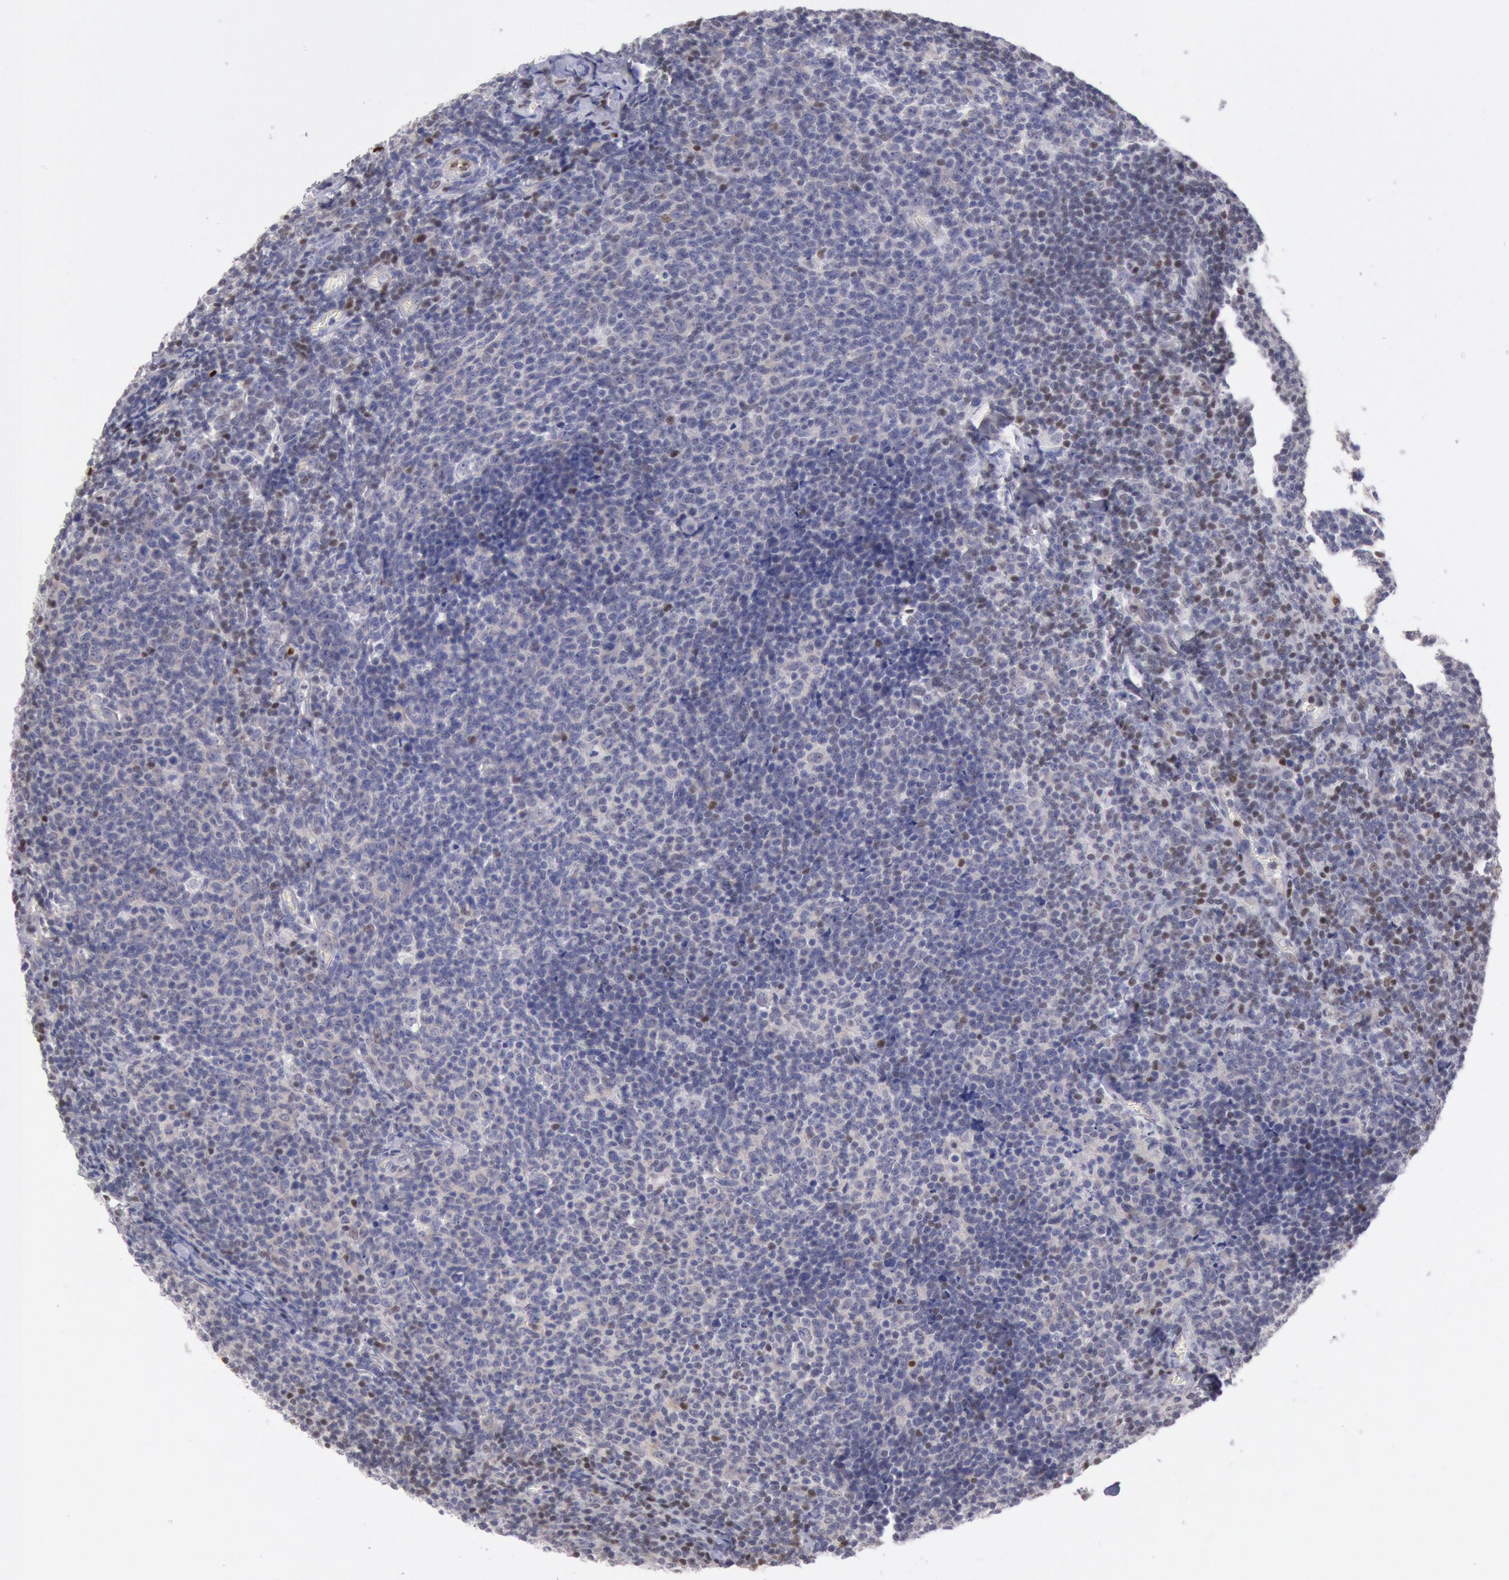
{"staining": {"intensity": "negative", "quantity": "none", "location": "none"}, "tissue": "lymphoma", "cell_type": "Tumor cells", "image_type": "cancer", "snomed": [{"axis": "morphology", "description": "Malignant lymphoma, non-Hodgkin's type, Low grade"}, {"axis": "topography", "description": "Lymph node"}], "caption": "IHC photomicrograph of neoplastic tissue: human lymphoma stained with DAB (3,3'-diaminobenzidine) displays no significant protein expression in tumor cells.", "gene": "RPS6KA5", "patient": {"sex": "male", "age": 74}}